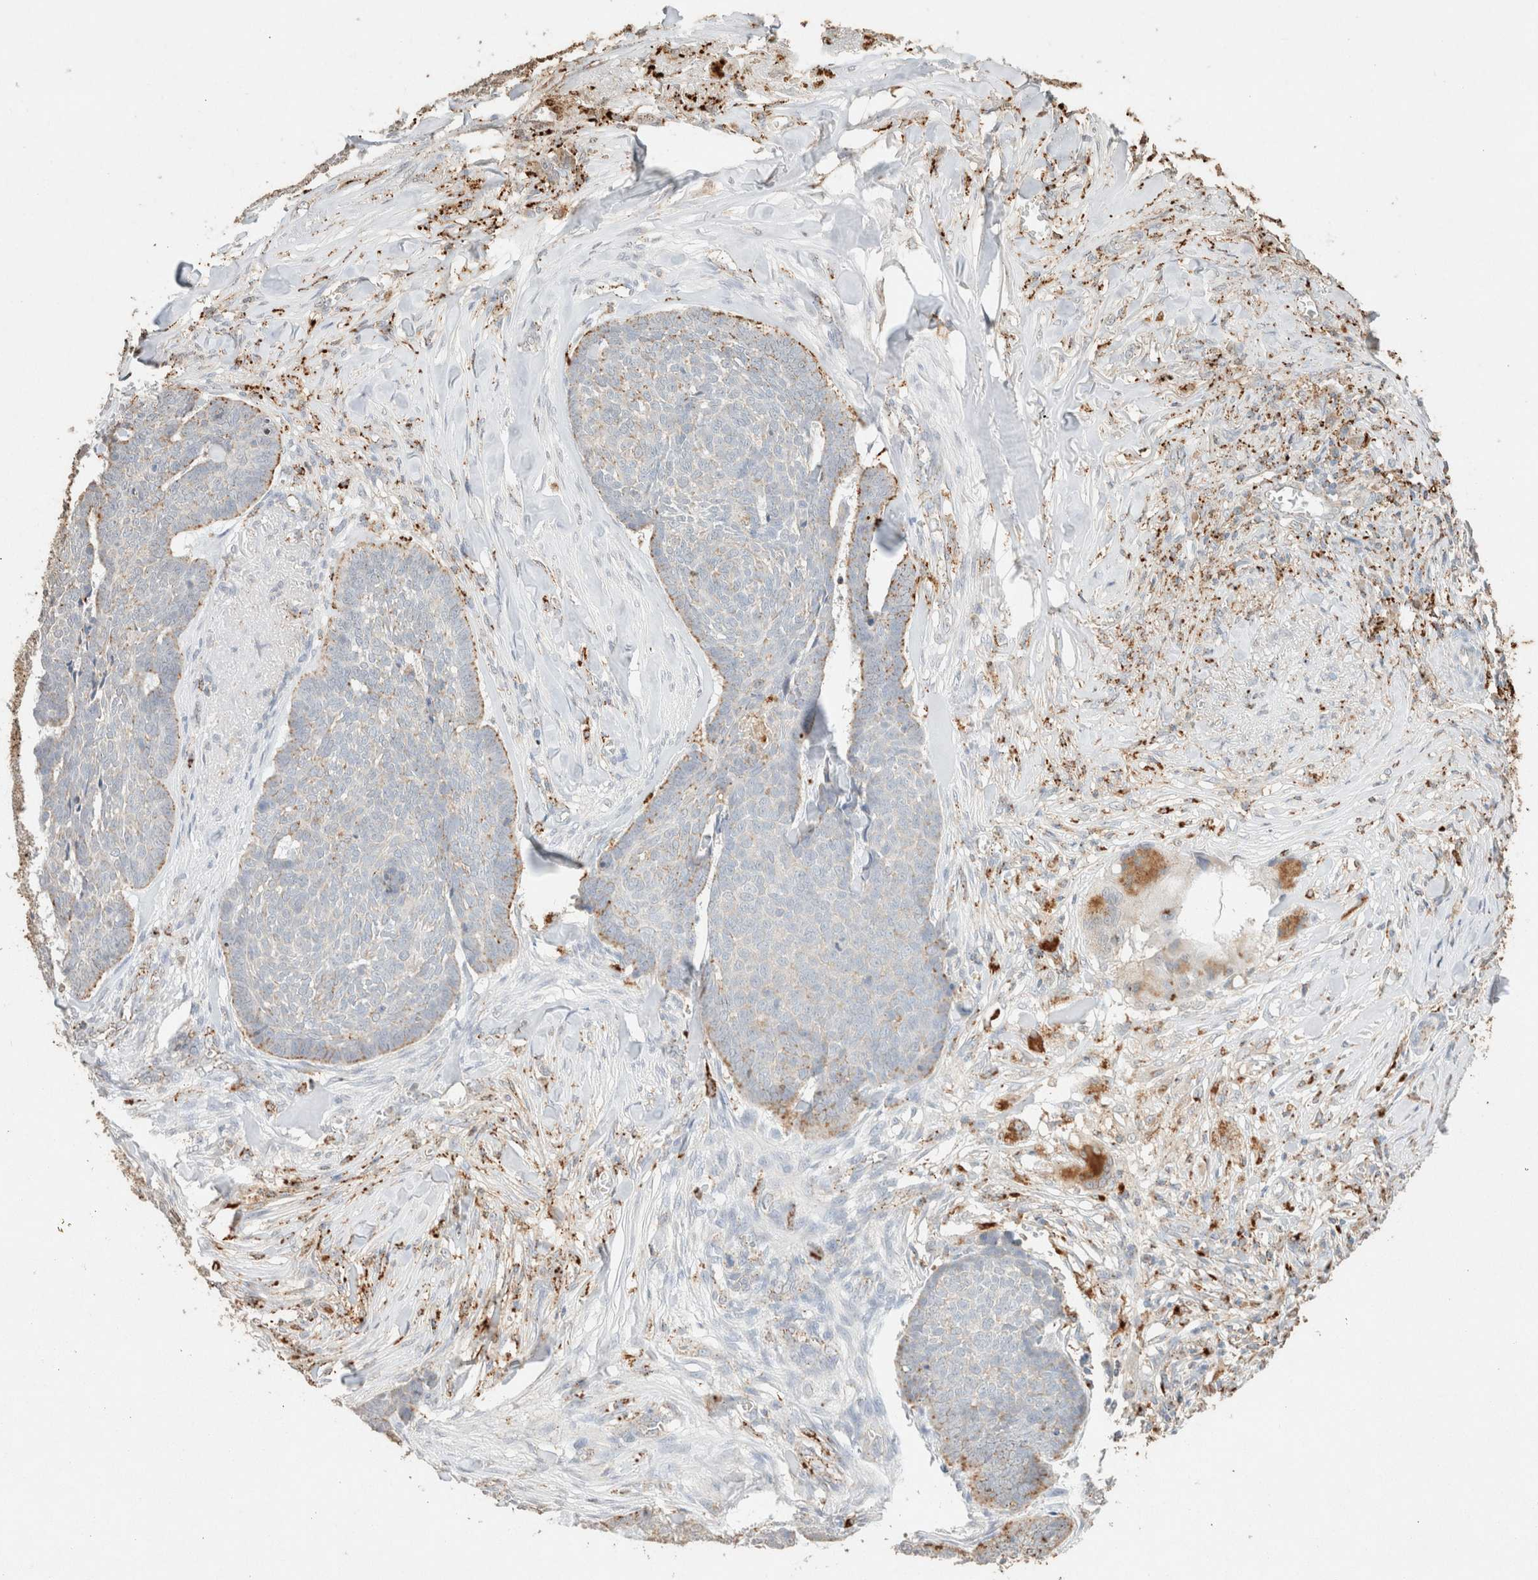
{"staining": {"intensity": "moderate", "quantity": "<25%", "location": "cytoplasmic/membranous"}, "tissue": "skin cancer", "cell_type": "Tumor cells", "image_type": "cancer", "snomed": [{"axis": "morphology", "description": "Basal cell carcinoma"}, {"axis": "topography", "description": "Skin"}], "caption": "A high-resolution photomicrograph shows immunohistochemistry (IHC) staining of skin basal cell carcinoma, which demonstrates moderate cytoplasmic/membranous positivity in about <25% of tumor cells.", "gene": "CTSC", "patient": {"sex": "male", "age": 84}}